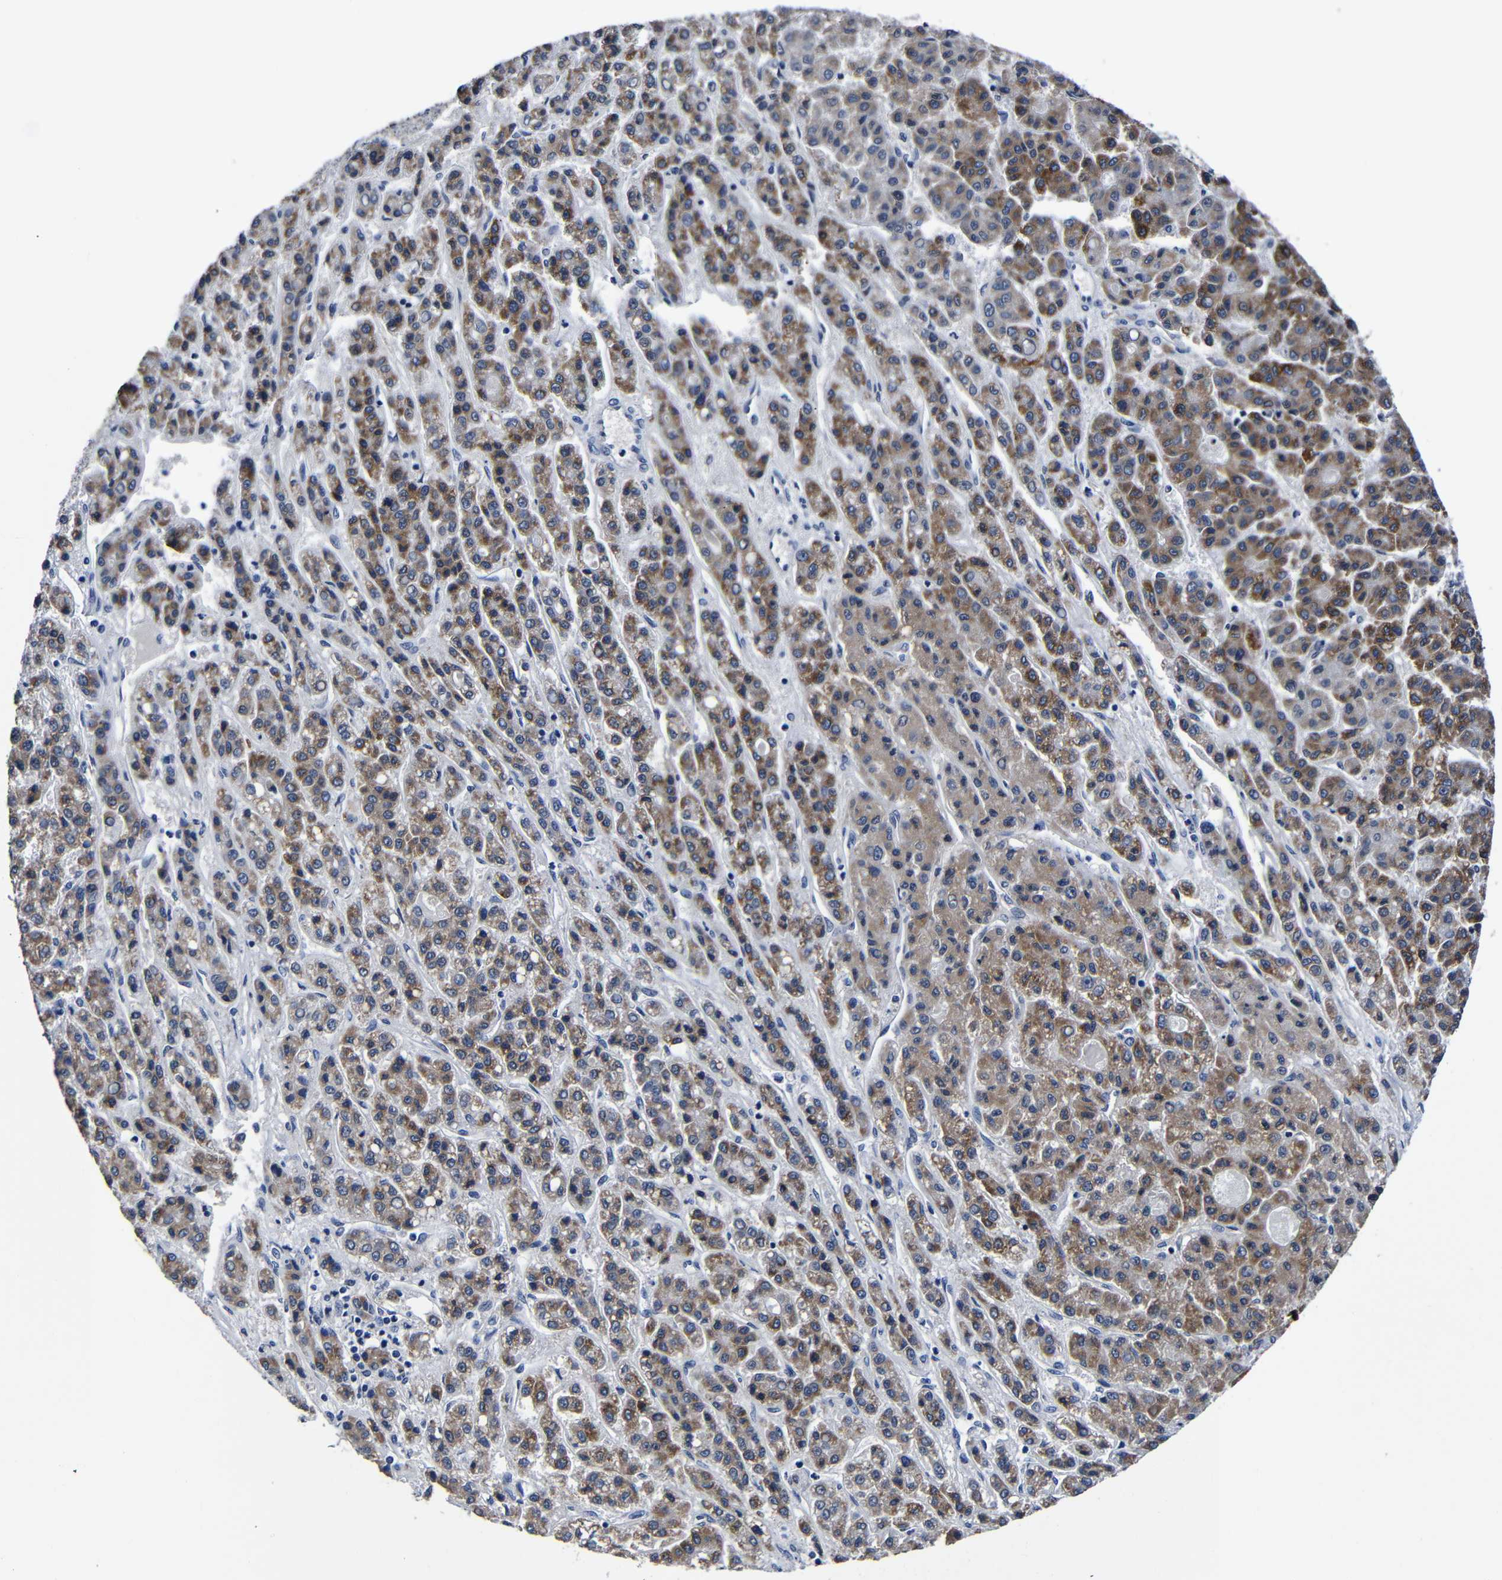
{"staining": {"intensity": "moderate", "quantity": ">75%", "location": "cytoplasmic/membranous"}, "tissue": "liver cancer", "cell_type": "Tumor cells", "image_type": "cancer", "snomed": [{"axis": "morphology", "description": "Carcinoma, Hepatocellular, NOS"}, {"axis": "topography", "description": "Liver"}], "caption": "High-power microscopy captured an immunohistochemistry (IHC) micrograph of liver cancer (hepatocellular carcinoma), revealing moderate cytoplasmic/membranous staining in about >75% of tumor cells. The protein is shown in brown color, while the nuclei are stained blue.", "gene": "DEPP1", "patient": {"sex": "male", "age": 70}}